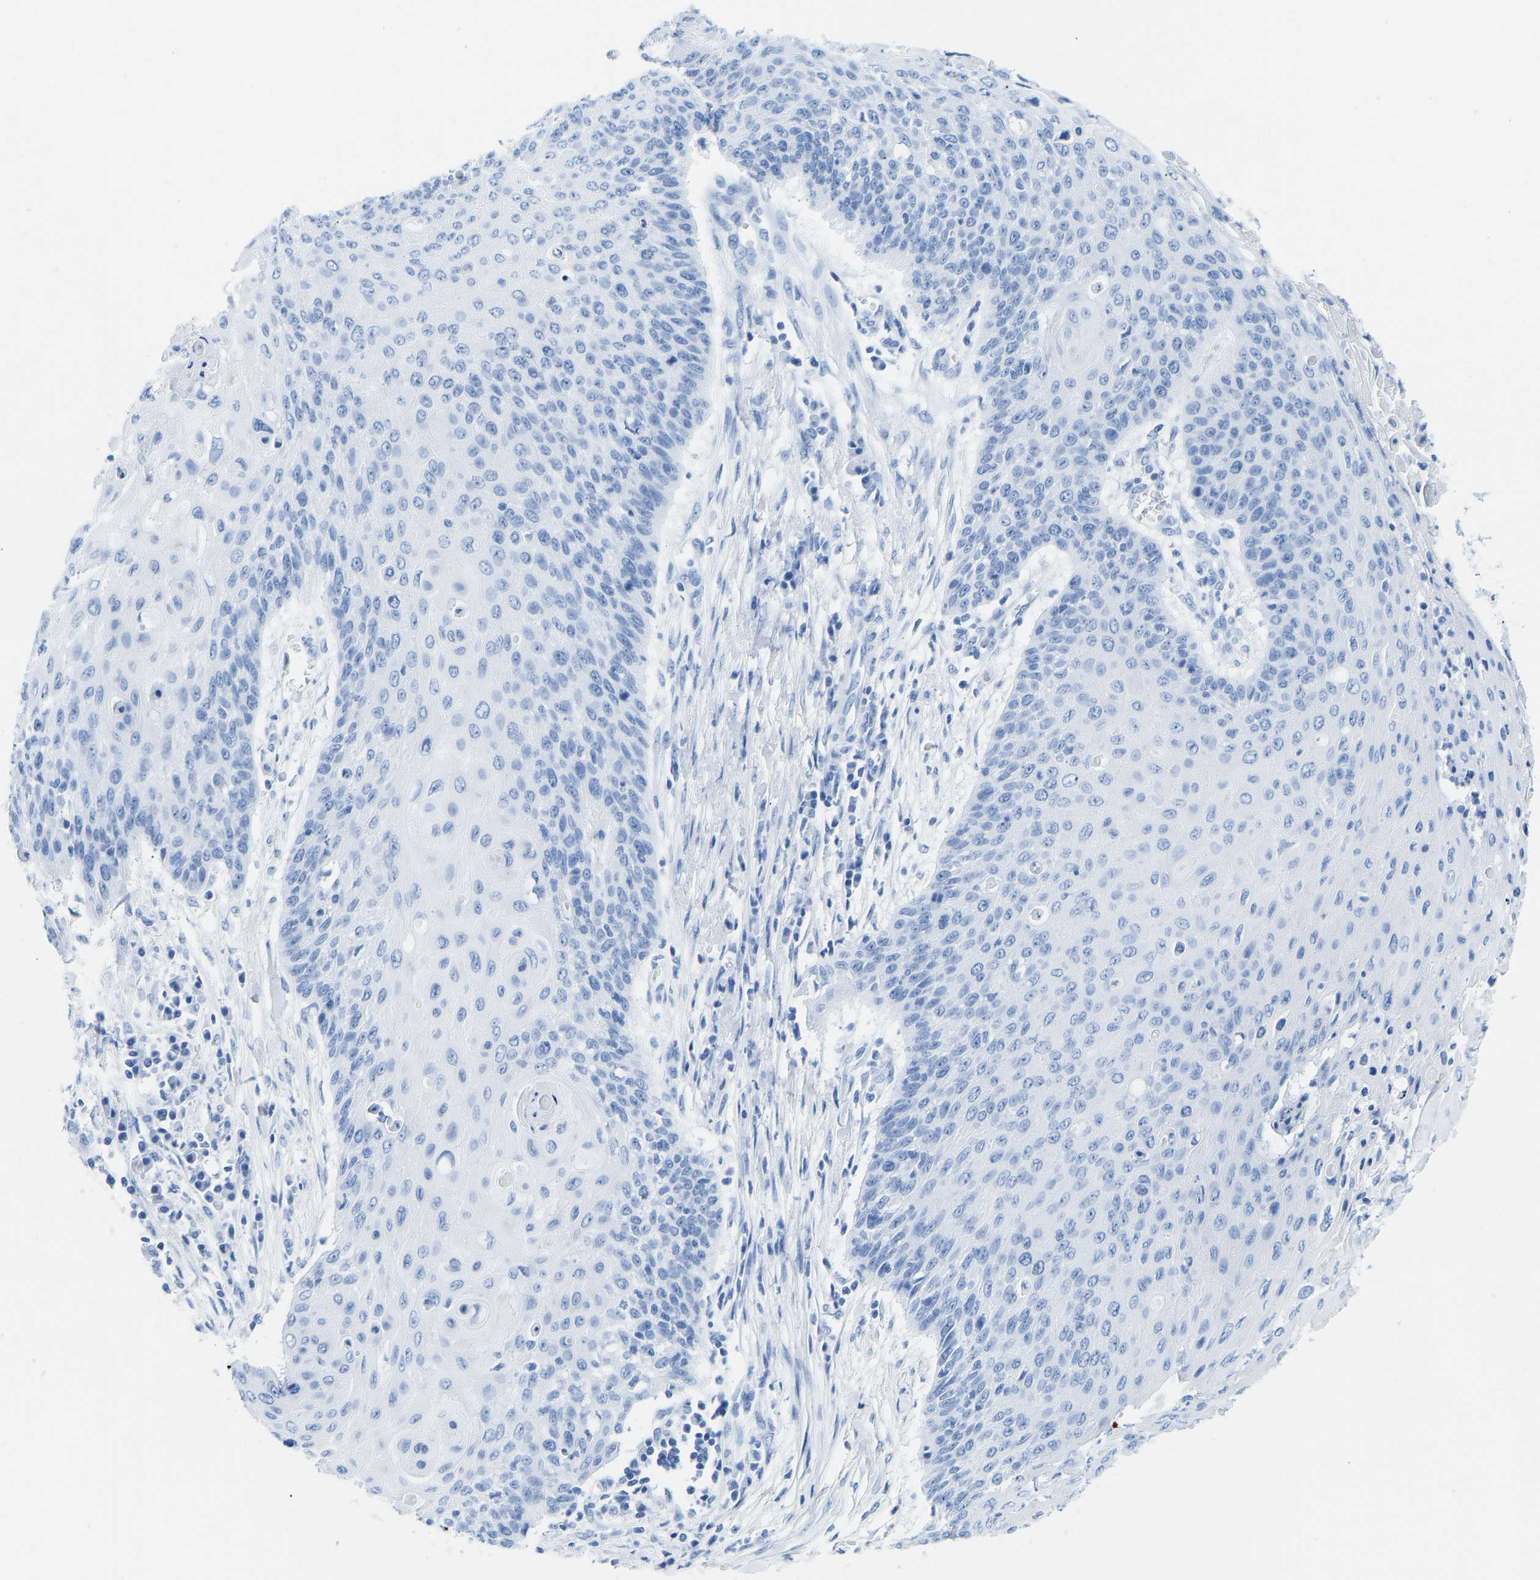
{"staining": {"intensity": "negative", "quantity": "none", "location": "none"}, "tissue": "cervical cancer", "cell_type": "Tumor cells", "image_type": "cancer", "snomed": [{"axis": "morphology", "description": "Squamous cell carcinoma, NOS"}, {"axis": "topography", "description": "Cervix"}], "caption": "Immunohistochemical staining of human cervical squamous cell carcinoma reveals no significant positivity in tumor cells. (Immunohistochemistry (ihc), brightfield microscopy, high magnification).", "gene": "ELMO2", "patient": {"sex": "female", "age": 39}}